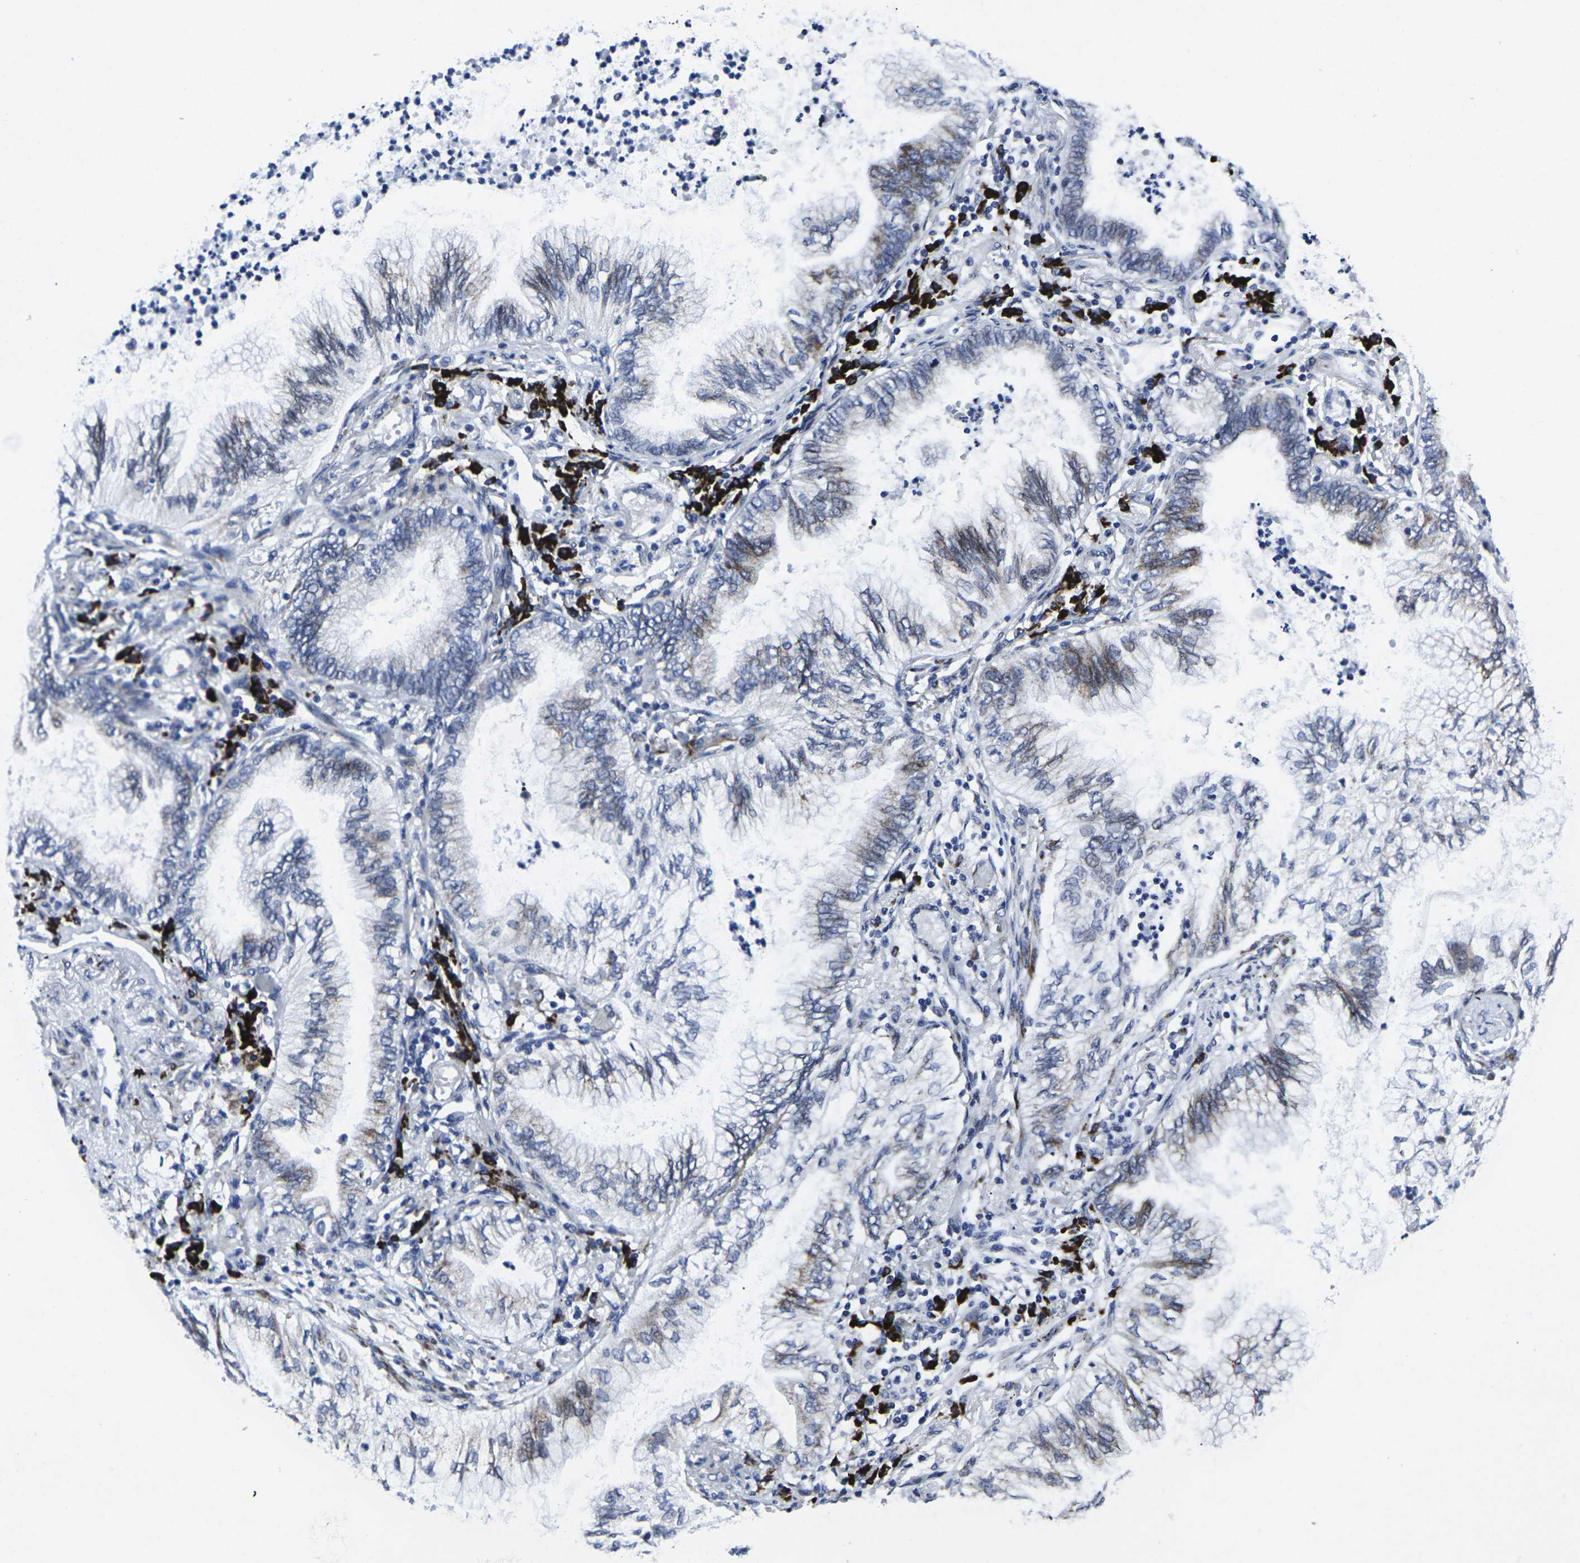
{"staining": {"intensity": "moderate", "quantity": "25%-75%", "location": "cytoplasmic/membranous"}, "tissue": "lung cancer", "cell_type": "Tumor cells", "image_type": "cancer", "snomed": [{"axis": "morphology", "description": "Normal tissue, NOS"}, {"axis": "morphology", "description": "Adenocarcinoma, NOS"}, {"axis": "topography", "description": "Bronchus"}, {"axis": "topography", "description": "Lung"}], "caption": "Protein expression analysis of human lung adenocarcinoma reveals moderate cytoplasmic/membranous positivity in approximately 25%-75% of tumor cells.", "gene": "RPN1", "patient": {"sex": "female", "age": 70}}